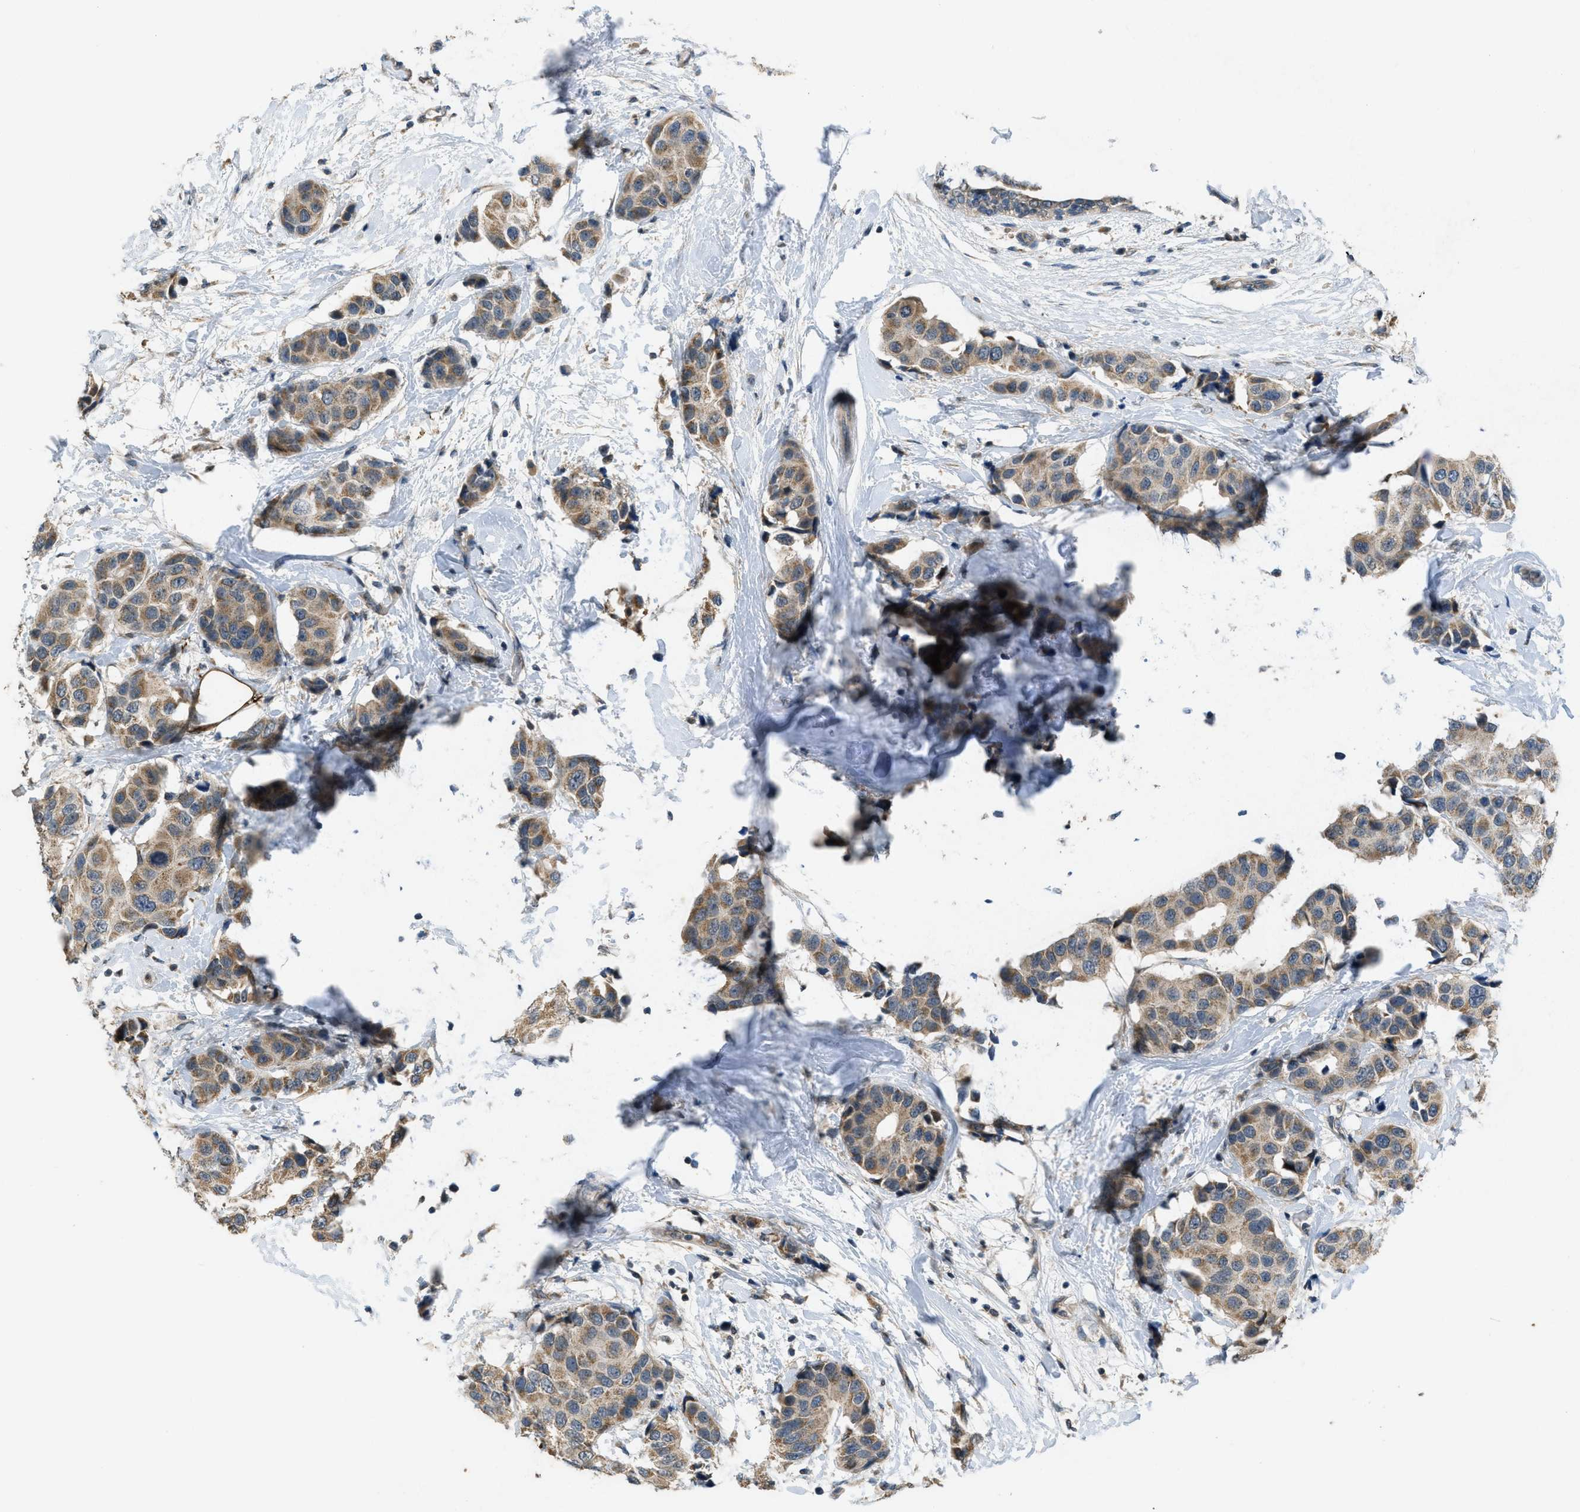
{"staining": {"intensity": "moderate", "quantity": ">75%", "location": "cytoplasmic/membranous,nuclear"}, "tissue": "breast cancer", "cell_type": "Tumor cells", "image_type": "cancer", "snomed": [{"axis": "morphology", "description": "Normal tissue, NOS"}, {"axis": "morphology", "description": "Duct carcinoma"}, {"axis": "topography", "description": "Breast"}], "caption": "A brown stain shows moderate cytoplasmic/membranous and nuclear positivity of a protein in breast cancer (intraductal carcinoma) tumor cells.", "gene": "PPP1R15A", "patient": {"sex": "female", "age": 39}}